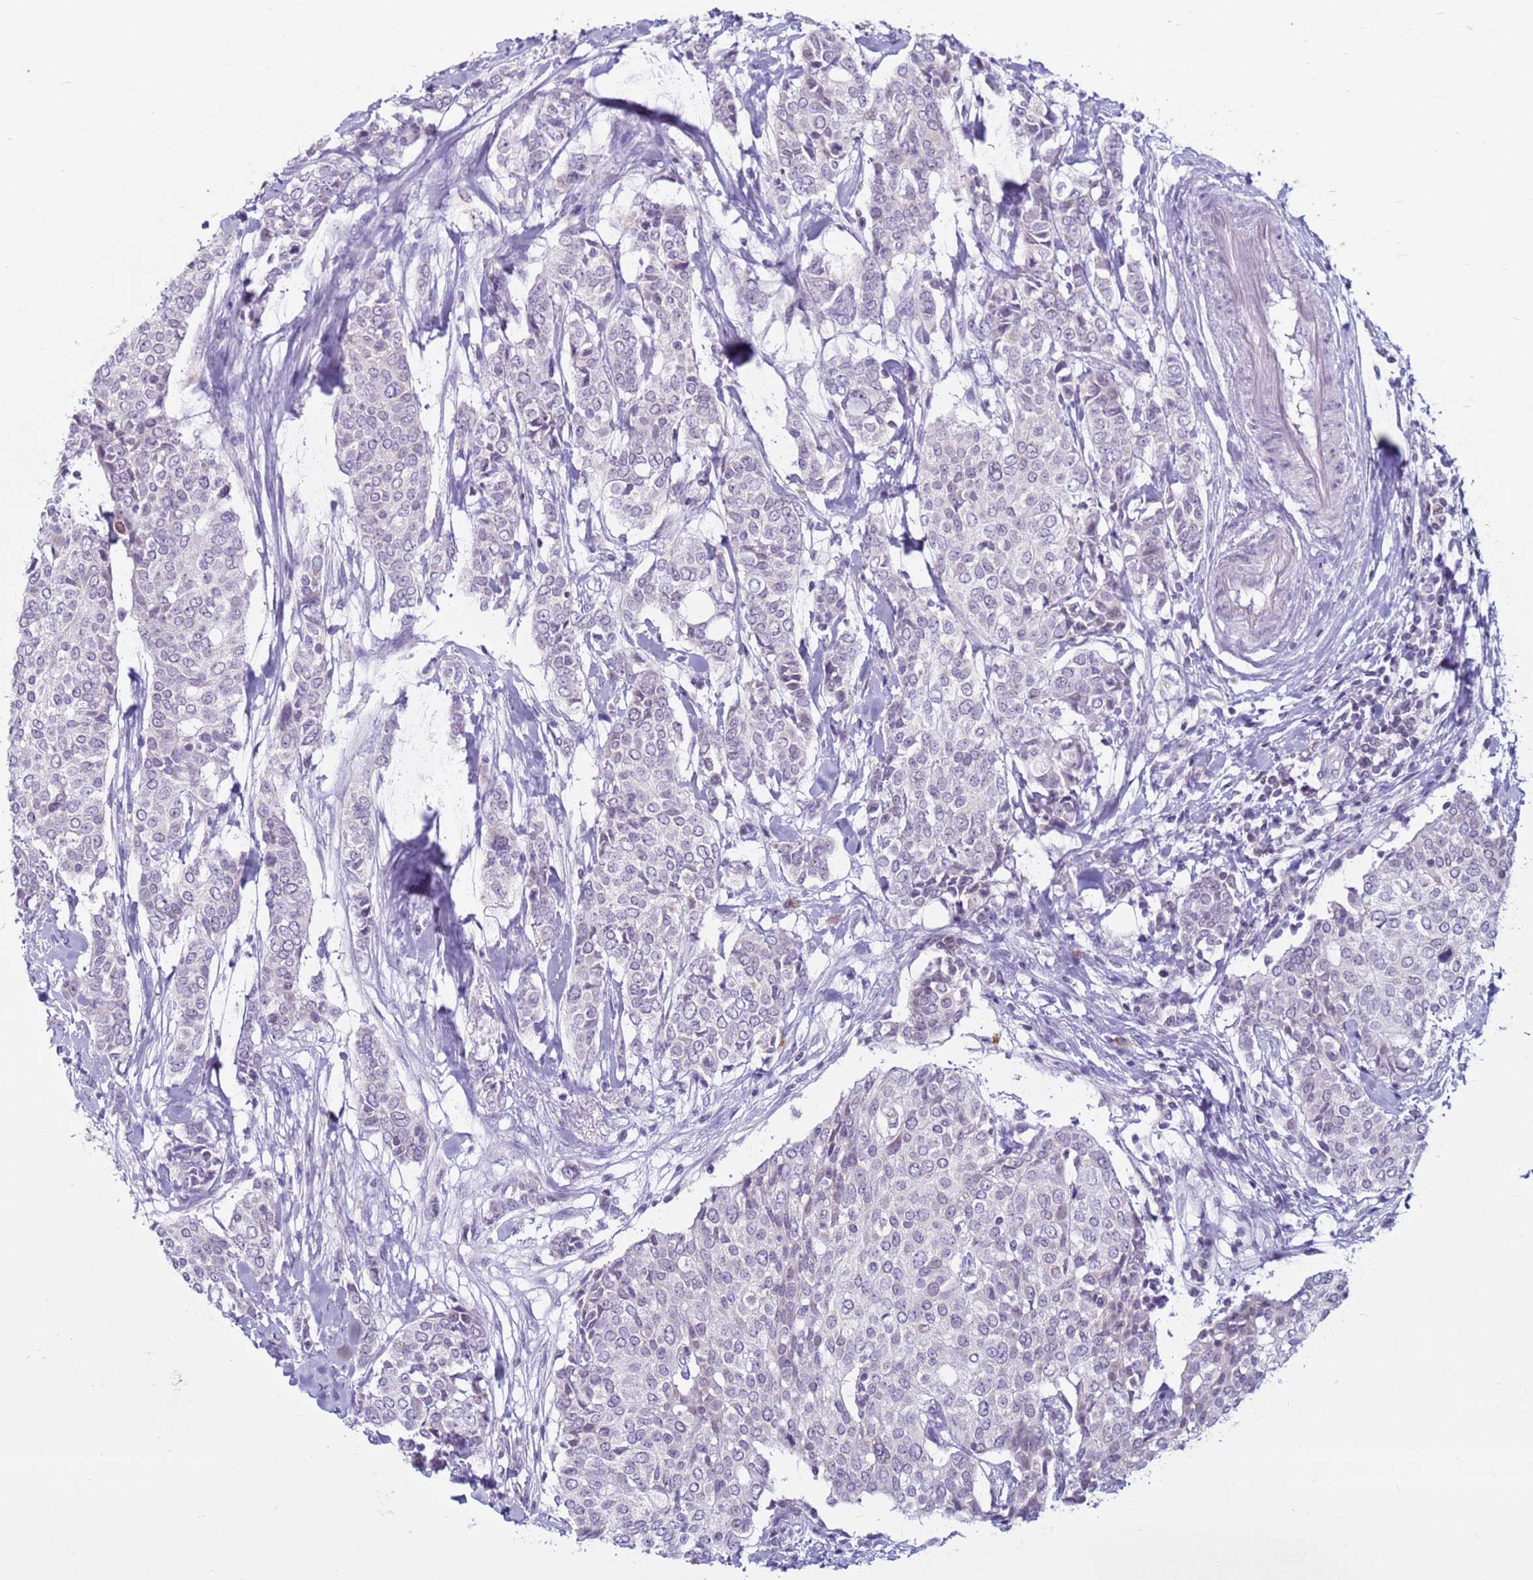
{"staining": {"intensity": "weak", "quantity": "<25%", "location": "cytoplasmic/membranous"}, "tissue": "breast cancer", "cell_type": "Tumor cells", "image_type": "cancer", "snomed": [{"axis": "morphology", "description": "Lobular carcinoma"}, {"axis": "topography", "description": "Breast"}], "caption": "Protein analysis of breast lobular carcinoma demonstrates no significant positivity in tumor cells.", "gene": "CDK2AP2", "patient": {"sex": "female", "age": 51}}